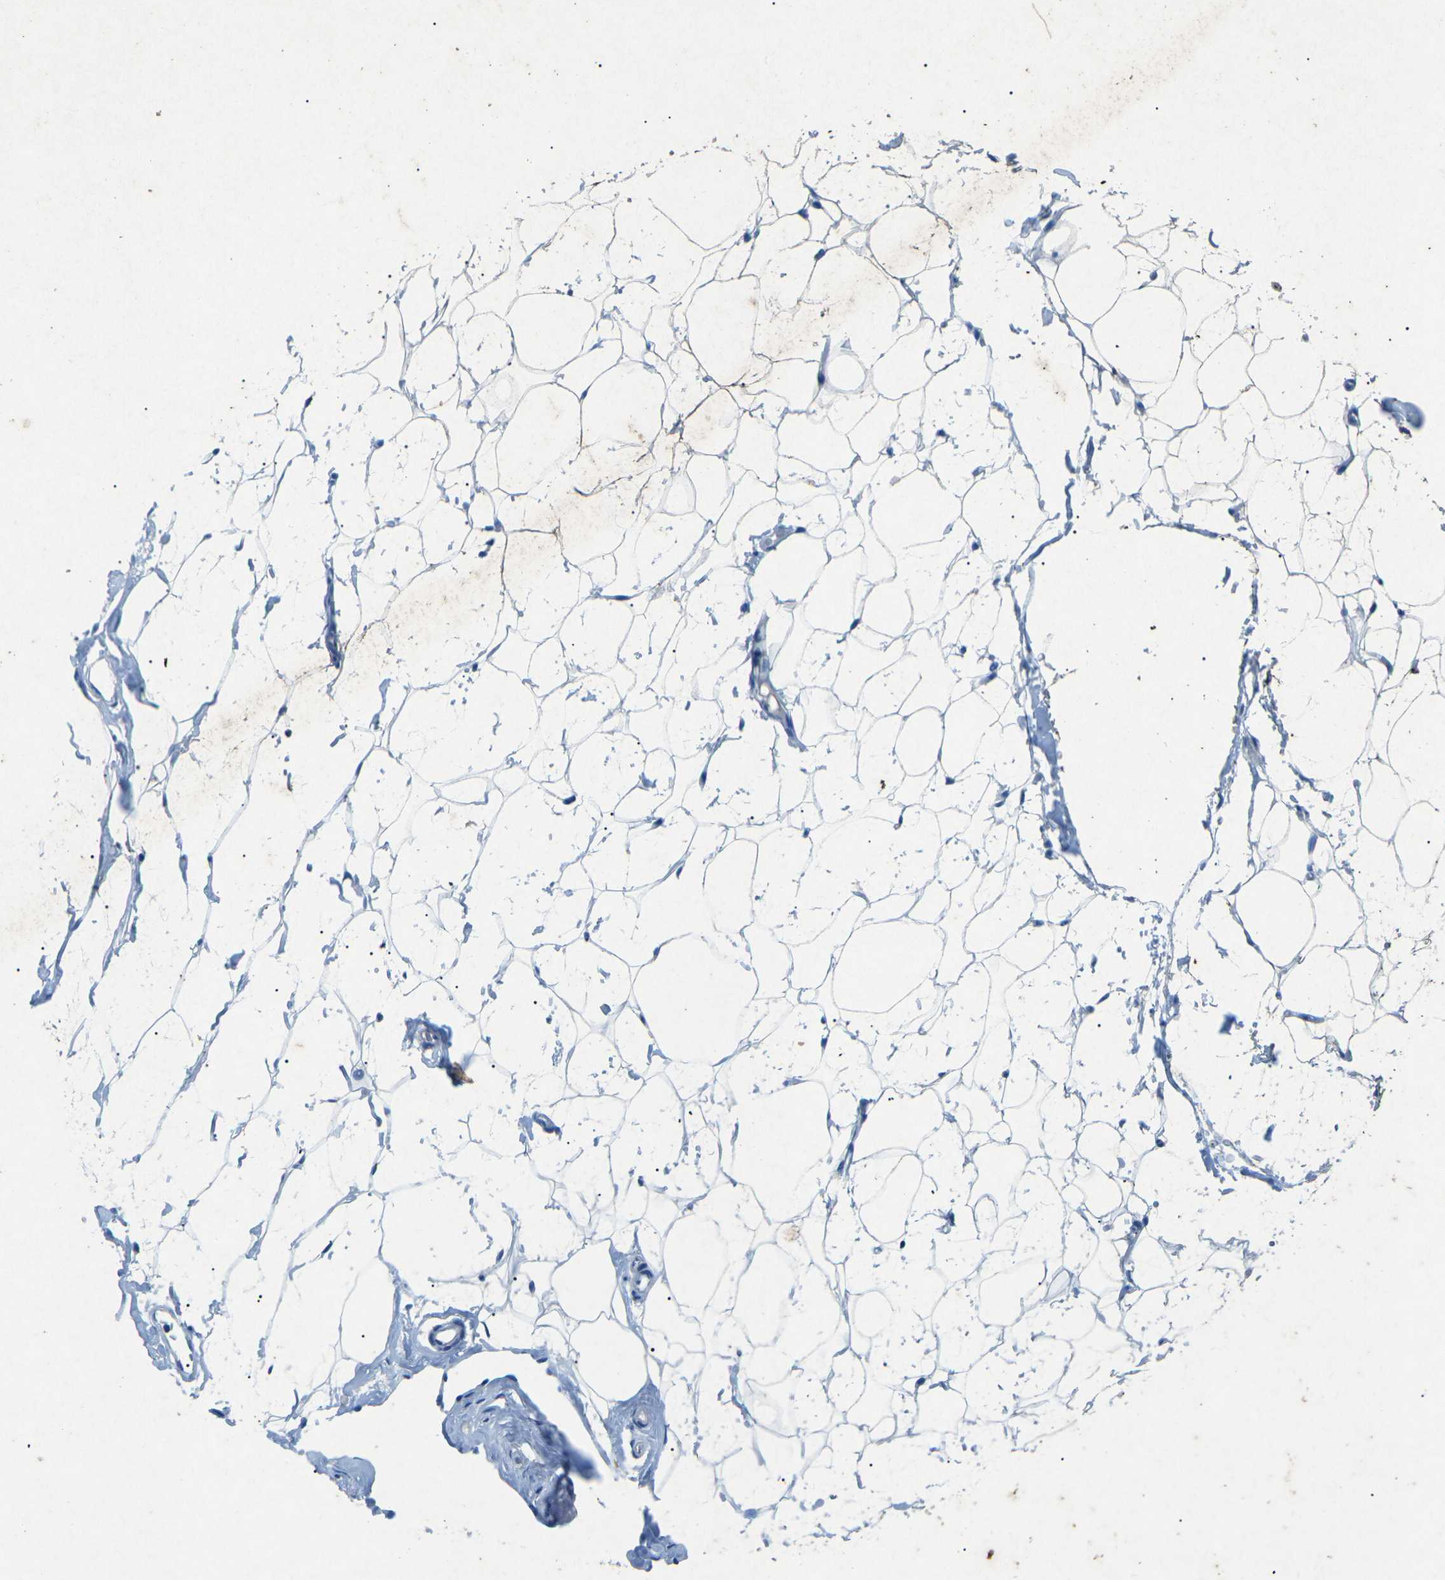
{"staining": {"intensity": "negative", "quantity": "none", "location": "none"}, "tissue": "adipose tissue", "cell_type": "Adipocytes", "image_type": "normal", "snomed": [{"axis": "morphology", "description": "Normal tissue, NOS"}, {"axis": "topography", "description": "Breast"}, {"axis": "topography", "description": "Soft tissue"}], "caption": "An immunohistochemistry photomicrograph of benign adipose tissue is shown. There is no staining in adipocytes of adipose tissue.", "gene": "CTAGE1", "patient": {"sex": "female", "age": 75}}